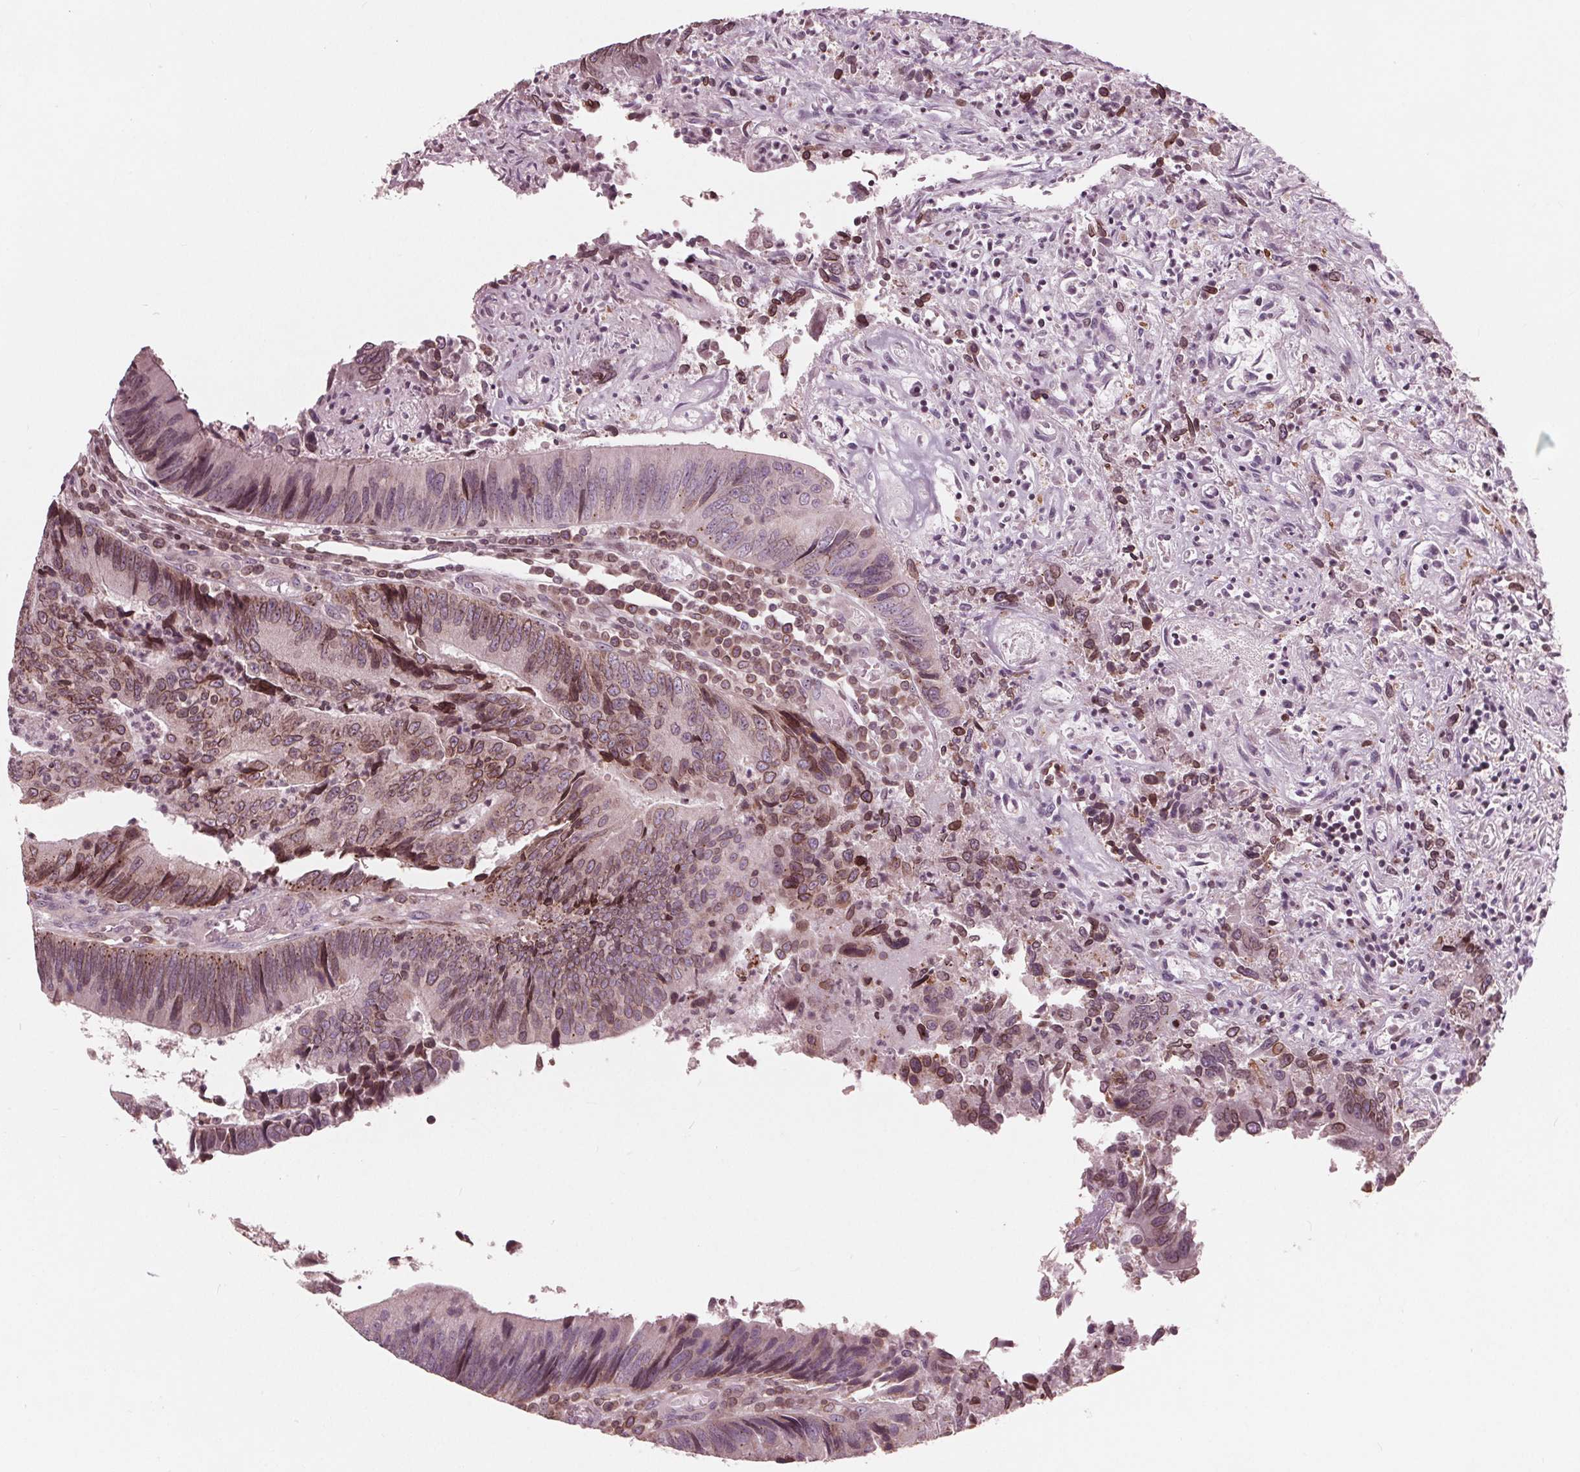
{"staining": {"intensity": "weak", "quantity": "25%-75%", "location": "cytoplasmic/membranous,nuclear"}, "tissue": "colorectal cancer", "cell_type": "Tumor cells", "image_type": "cancer", "snomed": [{"axis": "morphology", "description": "Adenocarcinoma, NOS"}, {"axis": "topography", "description": "Colon"}], "caption": "Adenocarcinoma (colorectal) stained with DAB (3,3'-diaminobenzidine) immunohistochemistry (IHC) reveals low levels of weak cytoplasmic/membranous and nuclear expression in approximately 25%-75% of tumor cells.", "gene": "NUP210", "patient": {"sex": "female", "age": 67}}